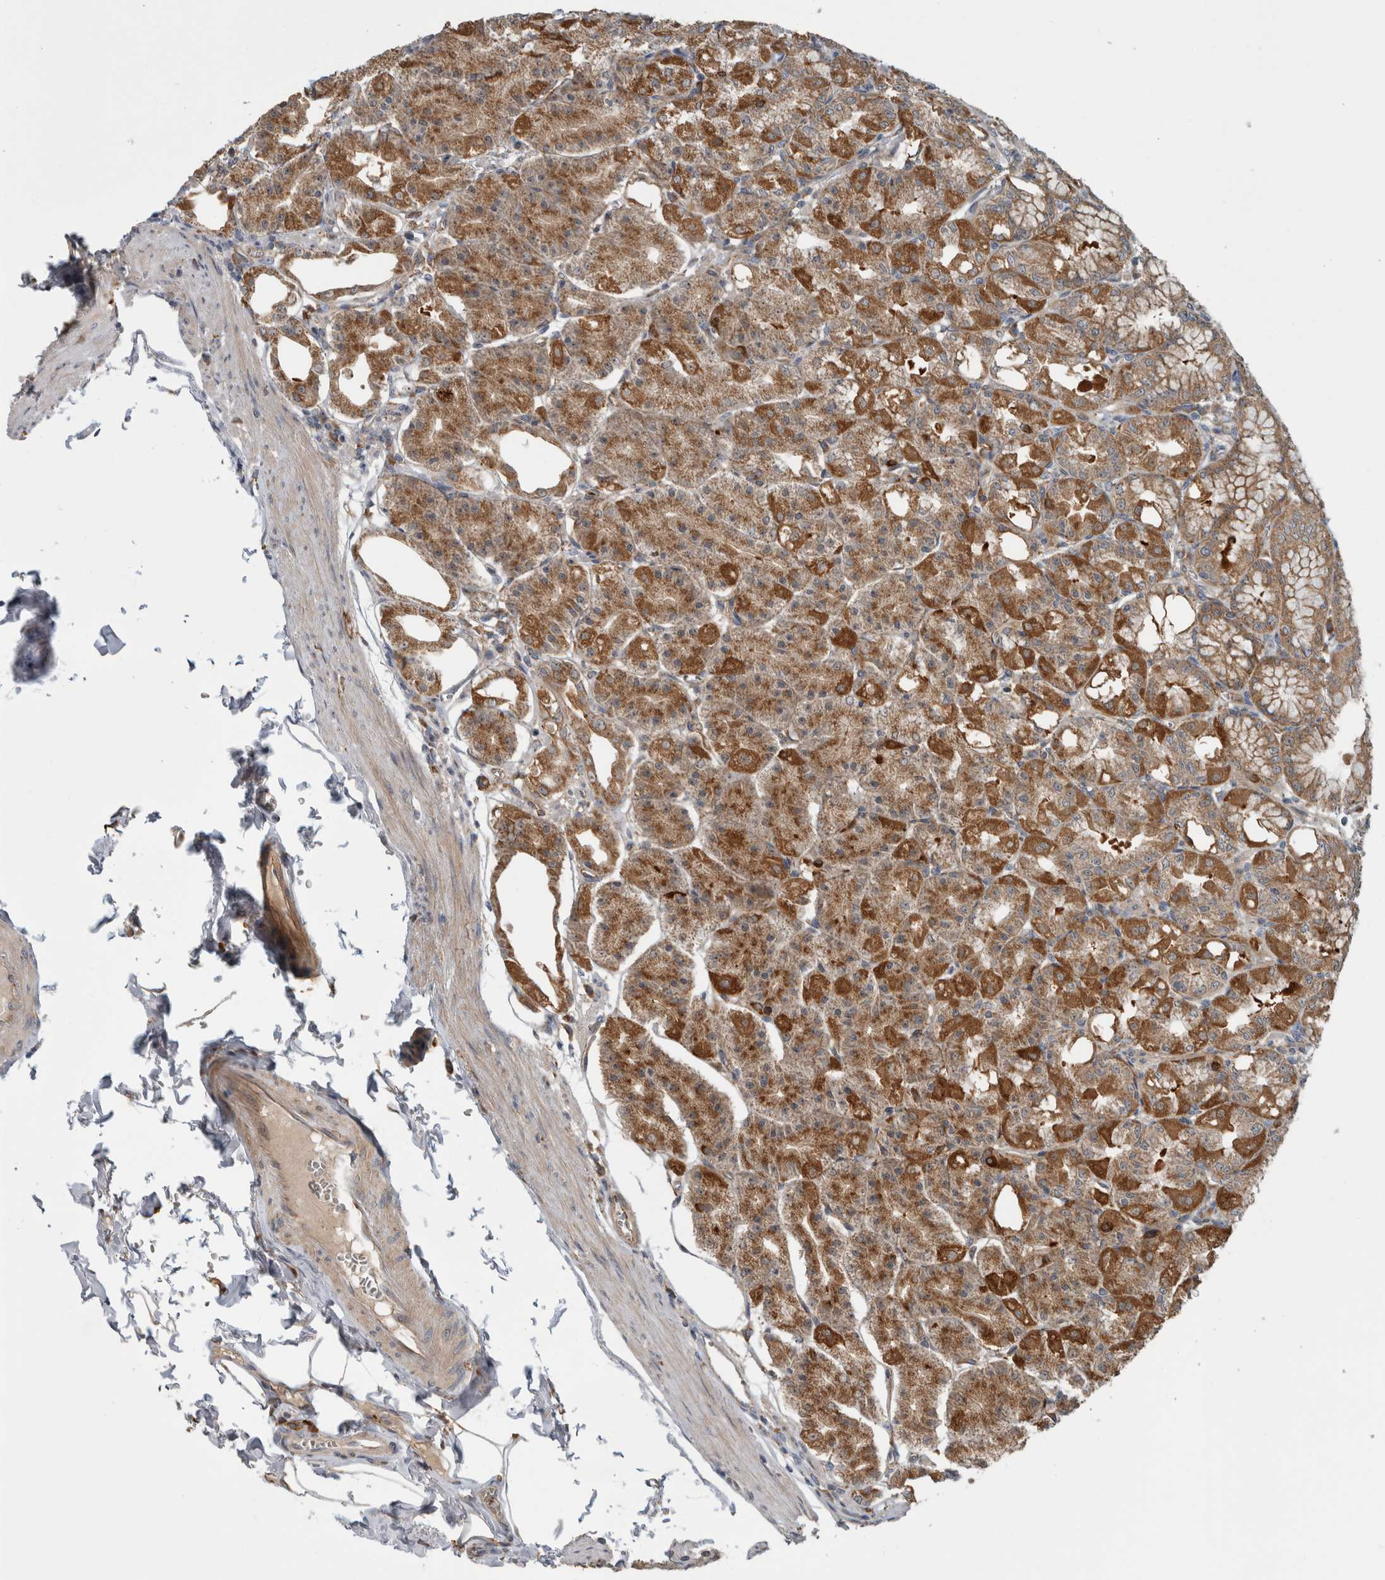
{"staining": {"intensity": "strong", "quantity": ">75%", "location": "cytoplasmic/membranous"}, "tissue": "stomach", "cell_type": "Glandular cells", "image_type": "normal", "snomed": [{"axis": "morphology", "description": "Normal tissue, NOS"}, {"axis": "topography", "description": "Stomach, lower"}], "caption": "Brown immunohistochemical staining in benign human stomach shows strong cytoplasmic/membranous staining in approximately >75% of glandular cells. (DAB (3,3'-diaminobenzidine) IHC with brightfield microscopy, high magnification).", "gene": "ADGRL3", "patient": {"sex": "male", "age": 71}}